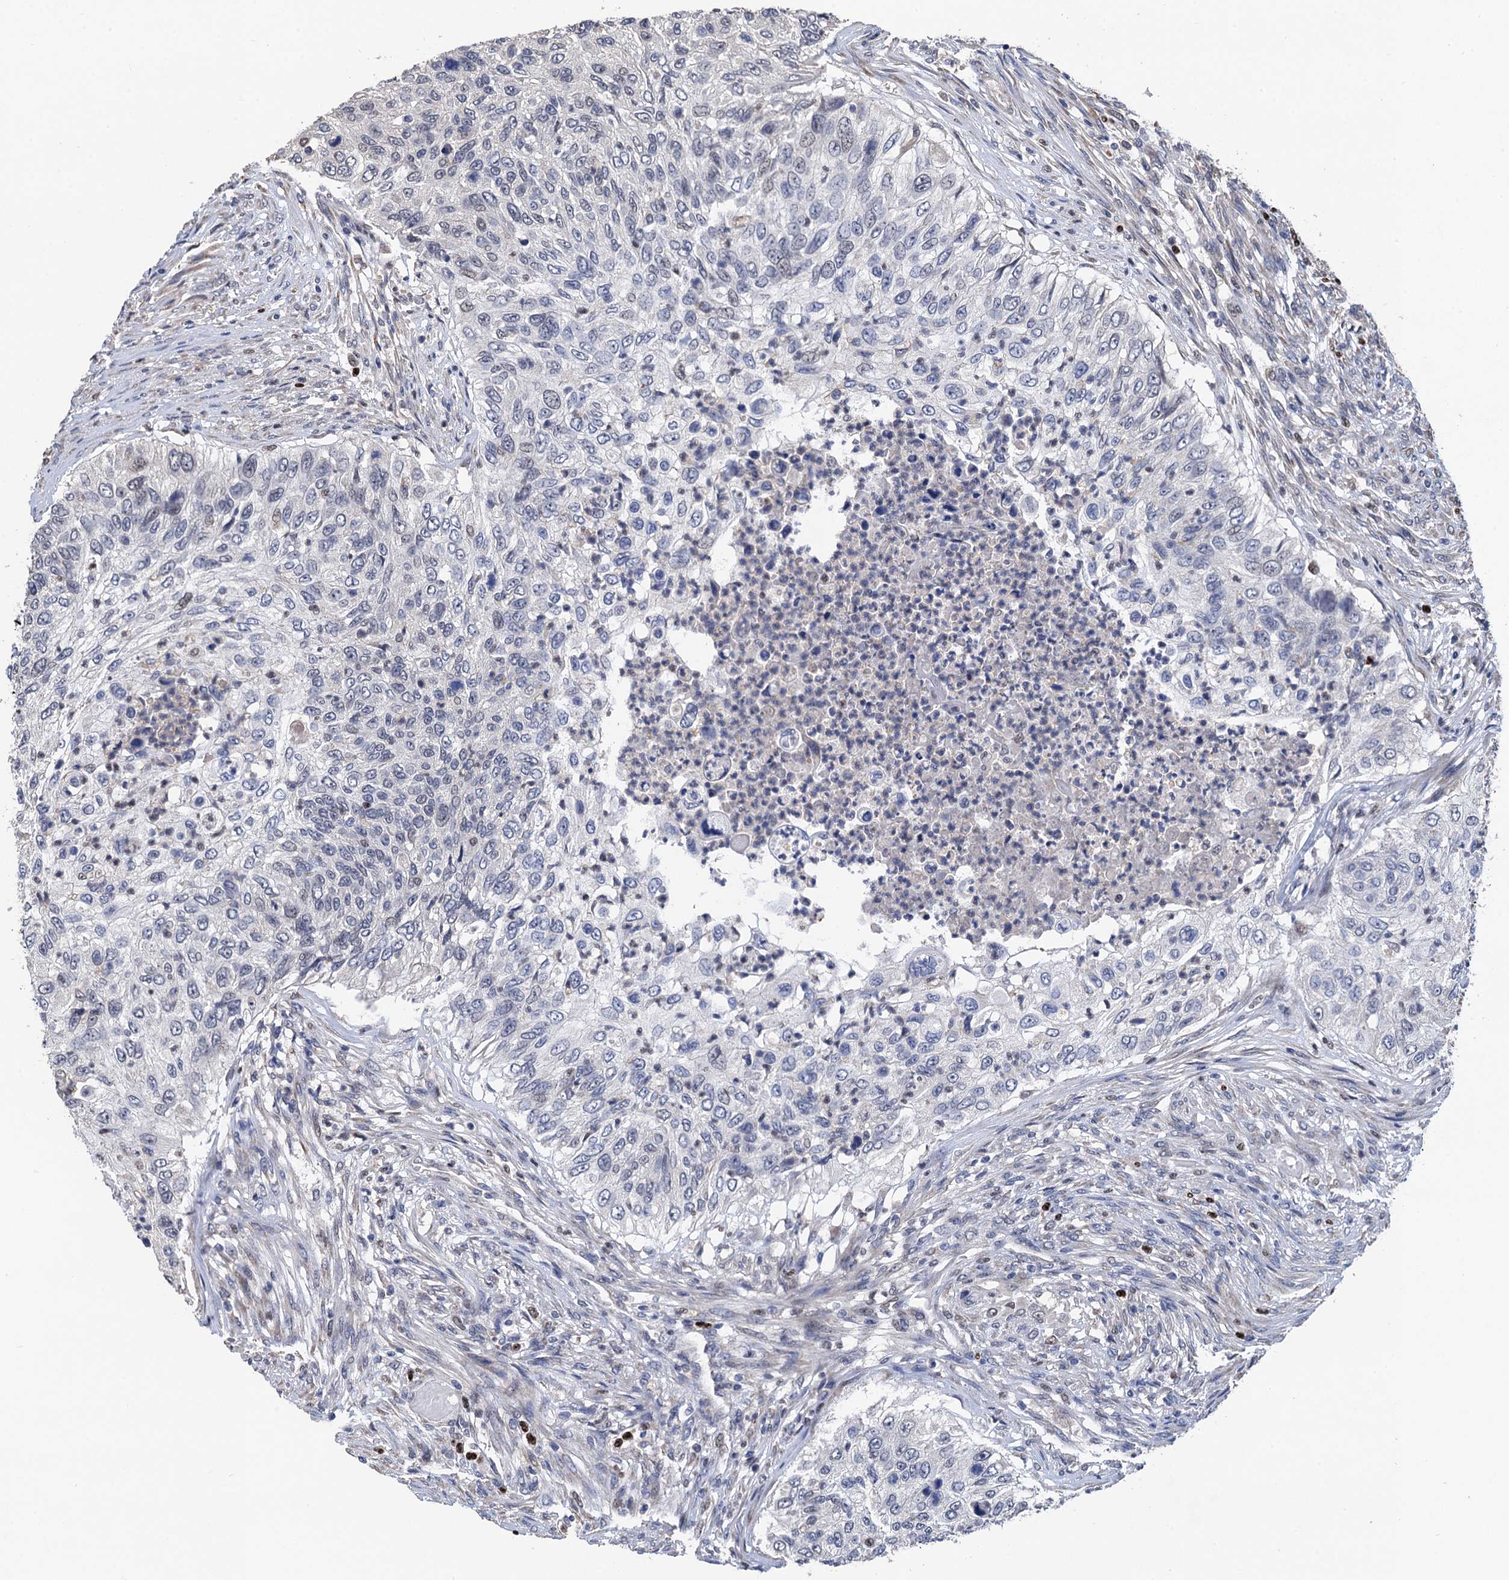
{"staining": {"intensity": "negative", "quantity": "none", "location": "none"}, "tissue": "urothelial cancer", "cell_type": "Tumor cells", "image_type": "cancer", "snomed": [{"axis": "morphology", "description": "Urothelial carcinoma, High grade"}, {"axis": "topography", "description": "Urinary bladder"}], "caption": "A histopathology image of urothelial carcinoma (high-grade) stained for a protein reveals no brown staining in tumor cells. (IHC, brightfield microscopy, high magnification).", "gene": "TSEN34", "patient": {"sex": "female", "age": 60}}